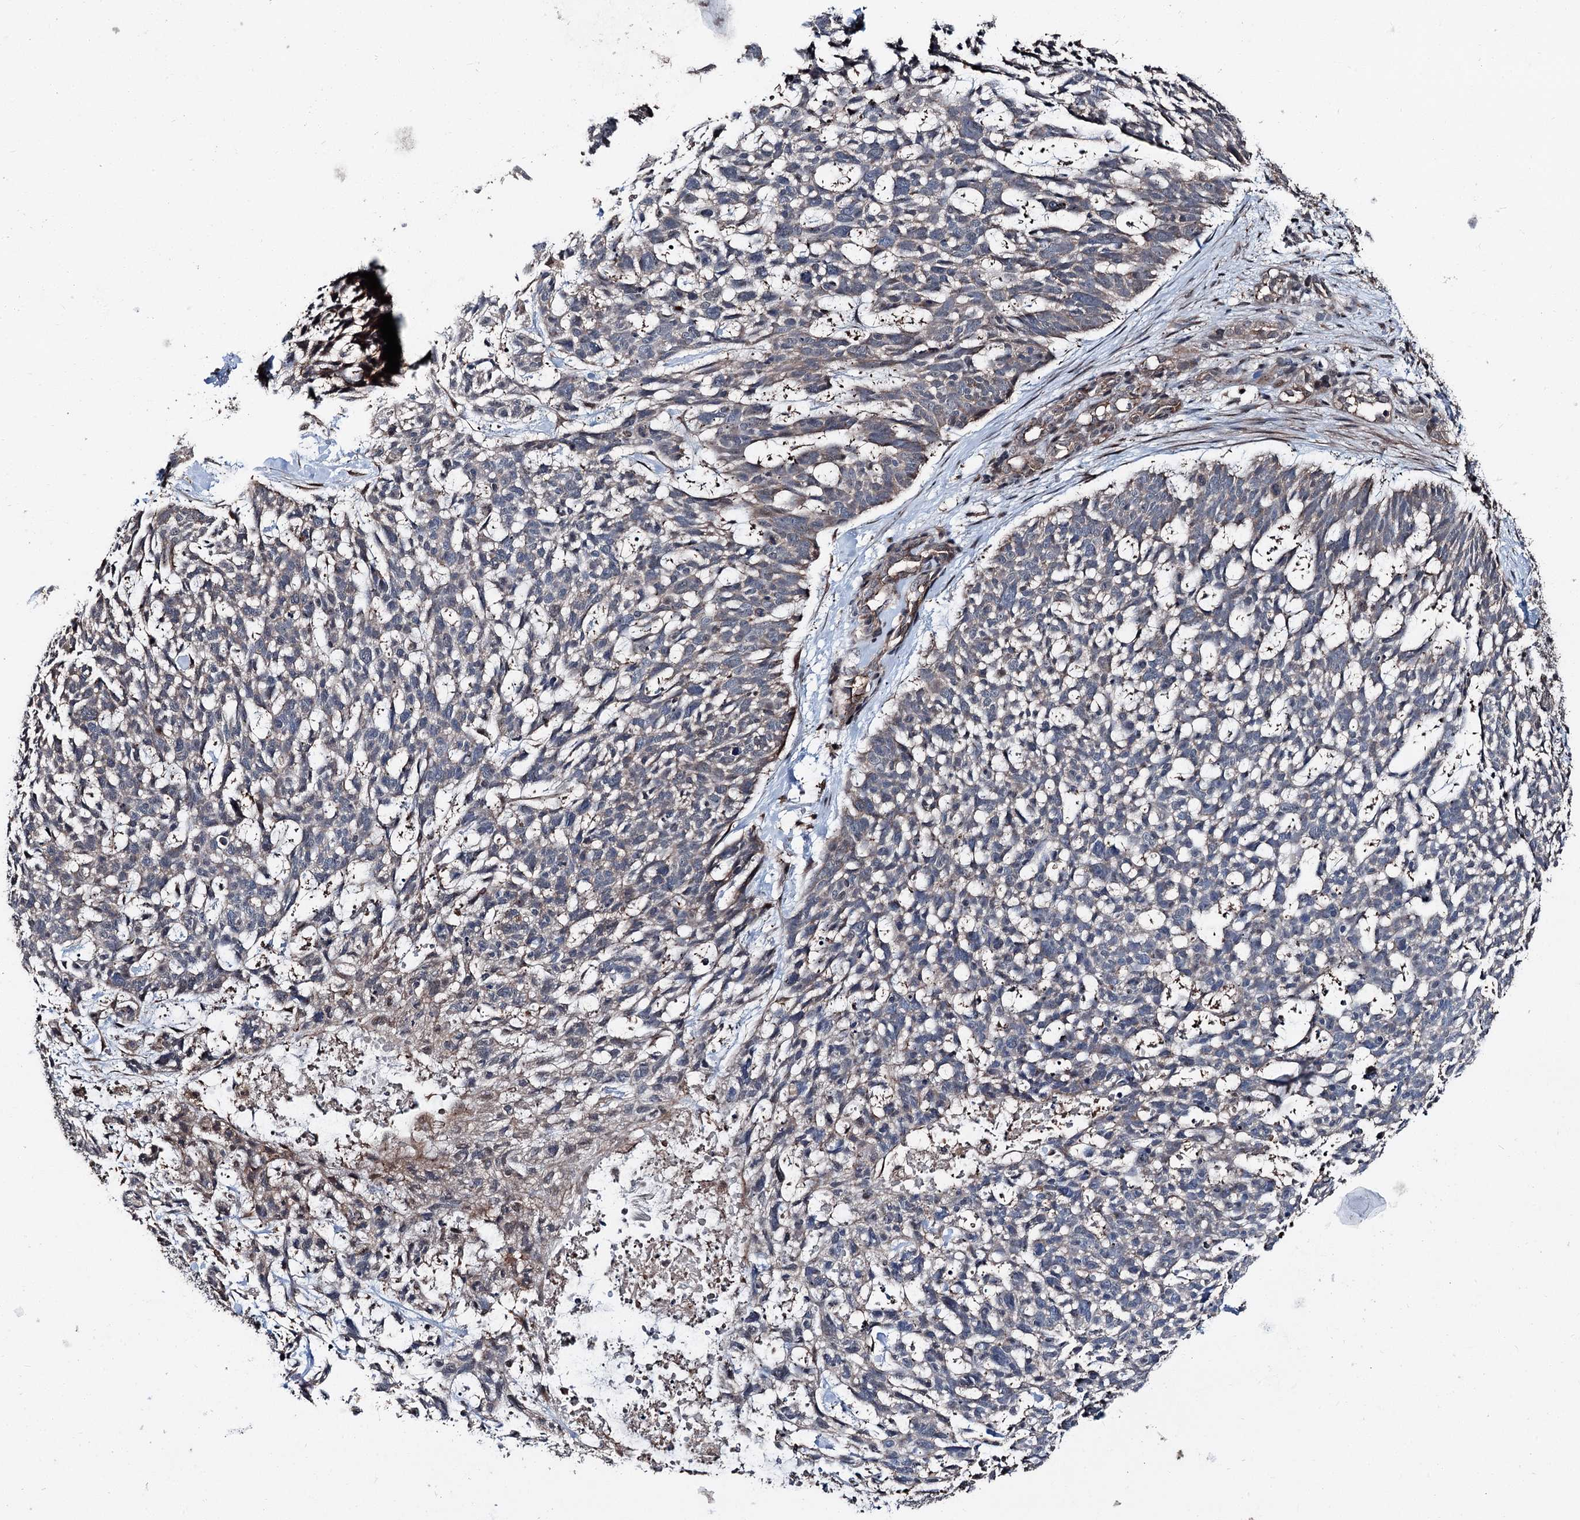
{"staining": {"intensity": "weak", "quantity": "<25%", "location": "cytoplasmic/membranous"}, "tissue": "skin cancer", "cell_type": "Tumor cells", "image_type": "cancer", "snomed": [{"axis": "morphology", "description": "Basal cell carcinoma"}, {"axis": "topography", "description": "Skin"}], "caption": "Immunohistochemical staining of skin cancer (basal cell carcinoma) exhibits no significant staining in tumor cells.", "gene": "PSMD13", "patient": {"sex": "male", "age": 88}}